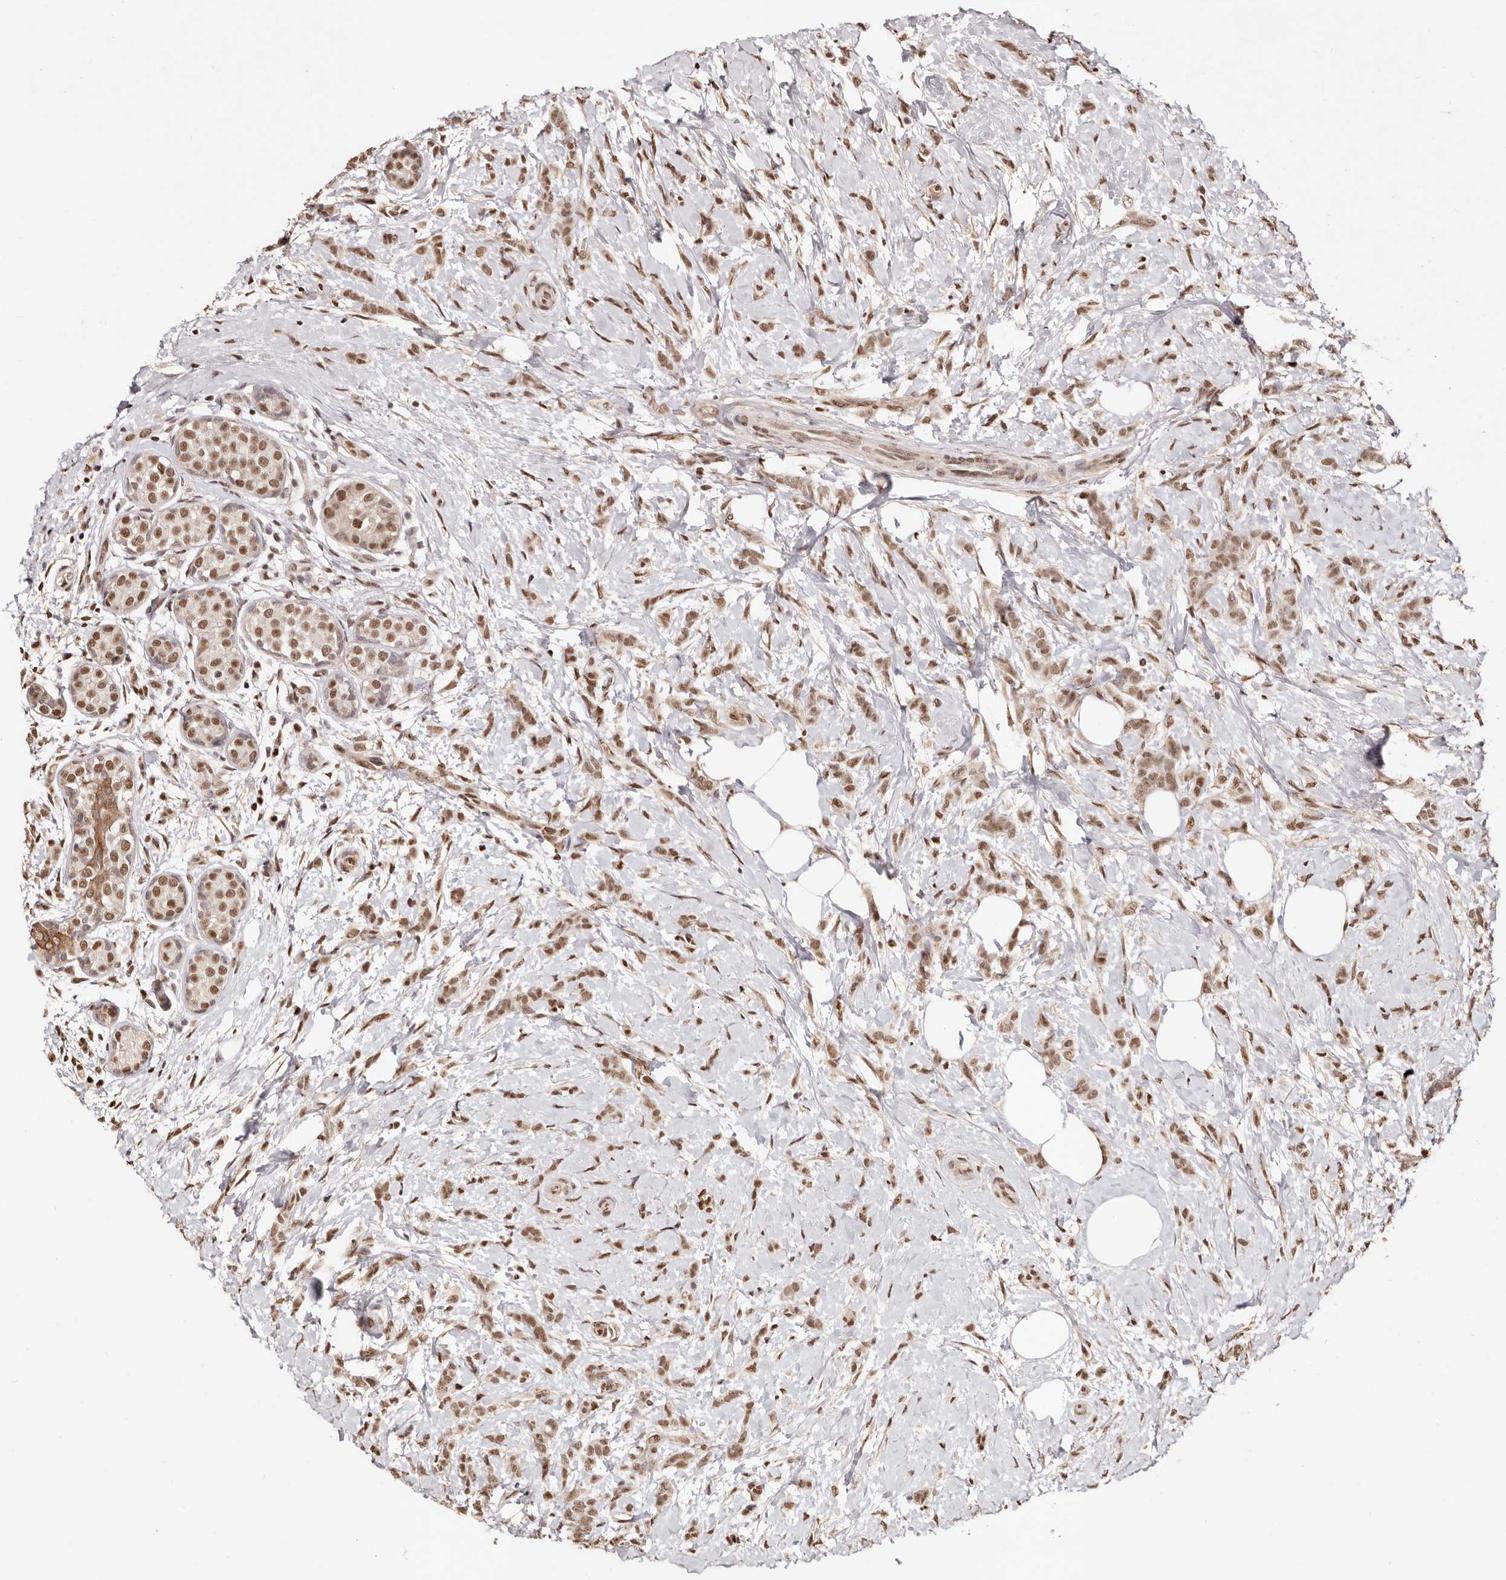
{"staining": {"intensity": "moderate", "quantity": ">75%", "location": "nuclear"}, "tissue": "breast cancer", "cell_type": "Tumor cells", "image_type": "cancer", "snomed": [{"axis": "morphology", "description": "Lobular carcinoma, in situ"}, {"axis": "morphology", "description": "Lobular carcinoma"}, {"axis": "topography", "description": "Breast"}], "caption": "Breast cancer (lobular carcinoma) stained with a protein marker demonstrates moderate staining in tumor cells.", "gene": "BICRAL", "patient": {"sex": "female", "age": 41}}